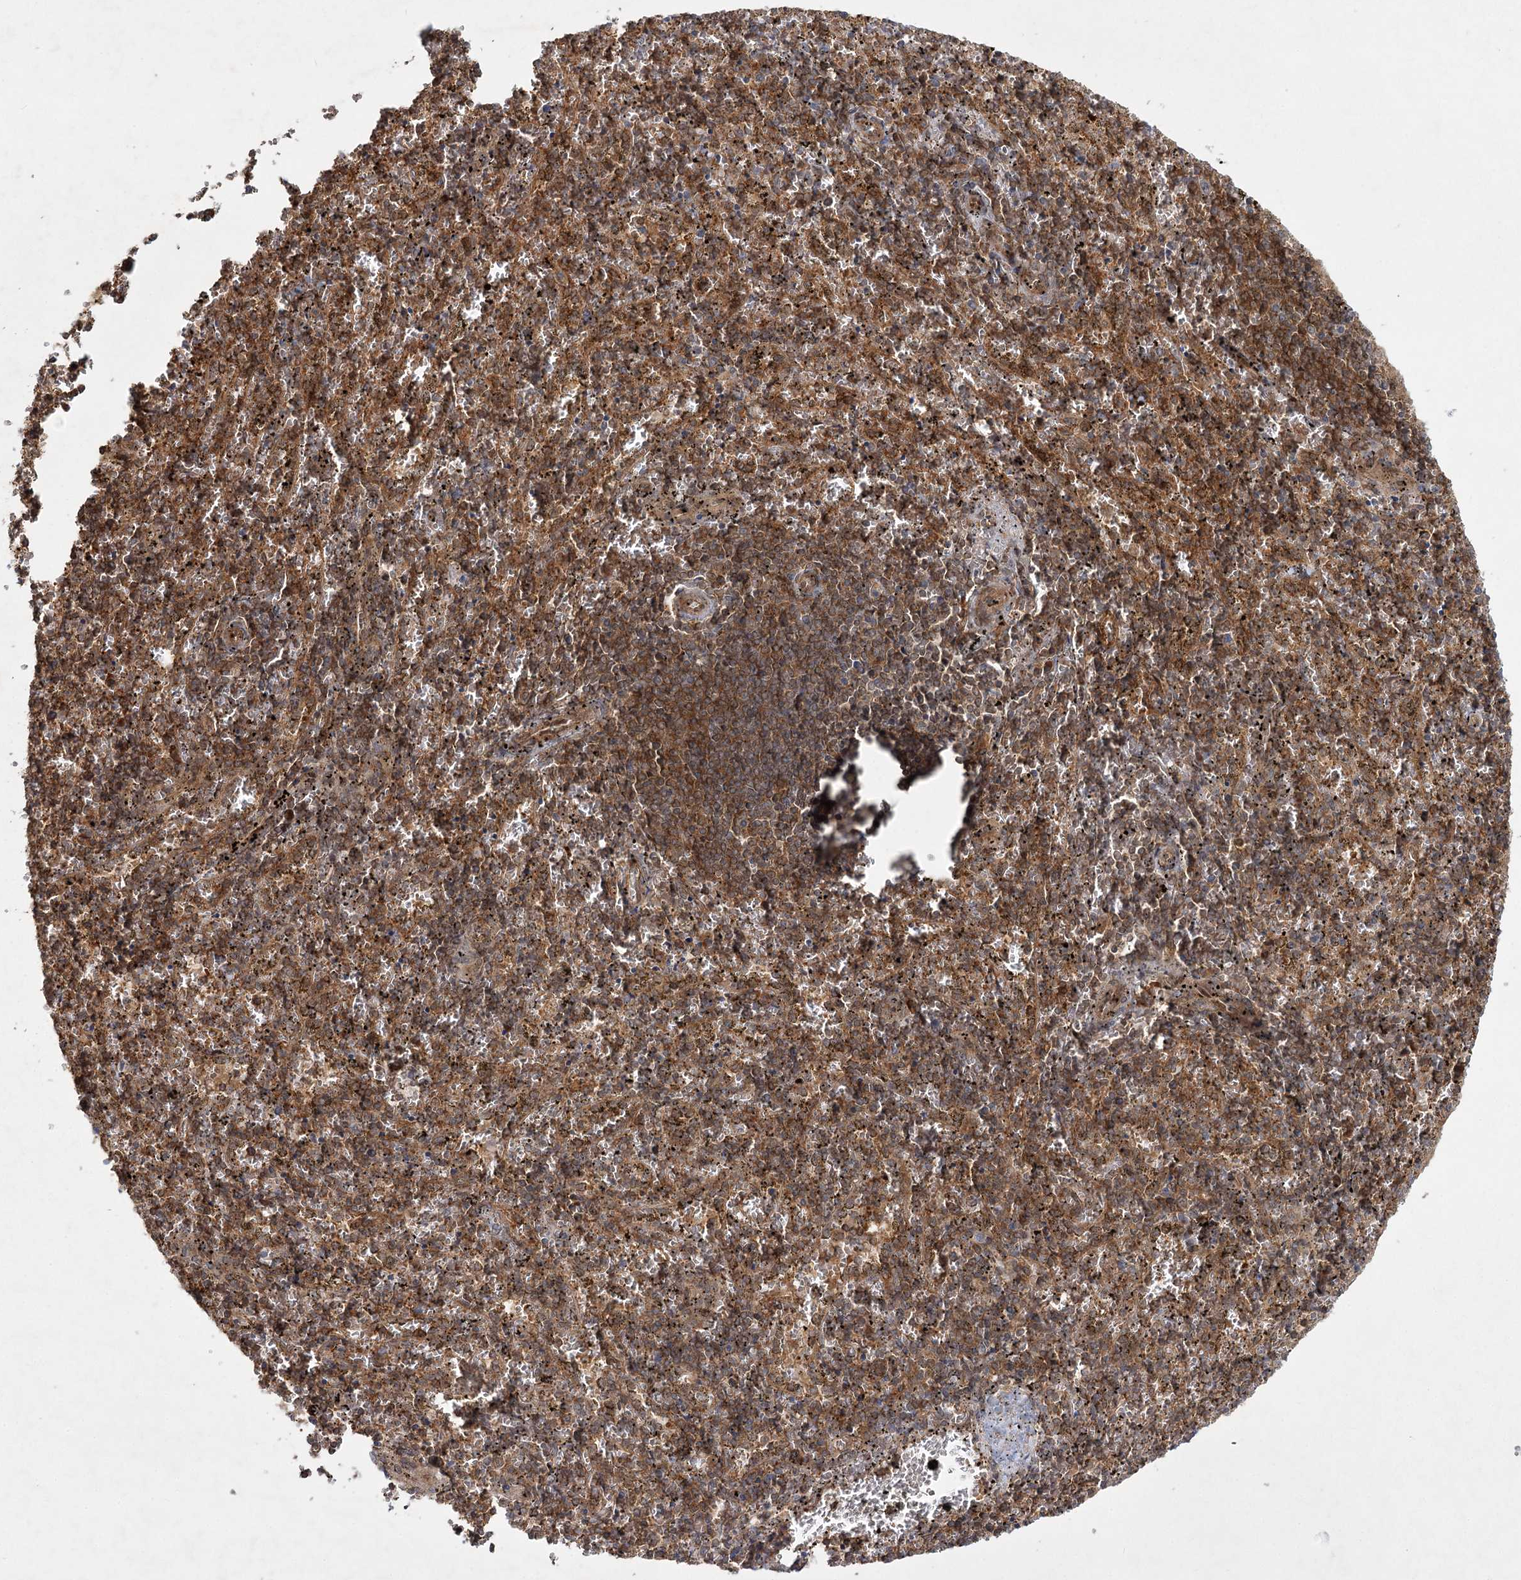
{"staining": {"intensity": "moderate", "quantity": ">75%", "location": "cytoplasmic/membranous"}, "tissue": "spleen", "cell_type": "Cells in red pulp", "image_type": "normal", "snomed": [{"axis": "morphology", "description": "Normal tissue, NOS"}, {"axis": "topography", "description": "Spleen"}], "caption": "Protein analysis of normal spleen demonstrates moderate cytoplasmic/membranous expression in about >75% of cells in red pulp. (DAB (3,3'-diaminobenzidine) IHC with brightfield microscopy, high magnification).", "gene": "MDFIC", "patient": {"sex": "male", "age": 11}}